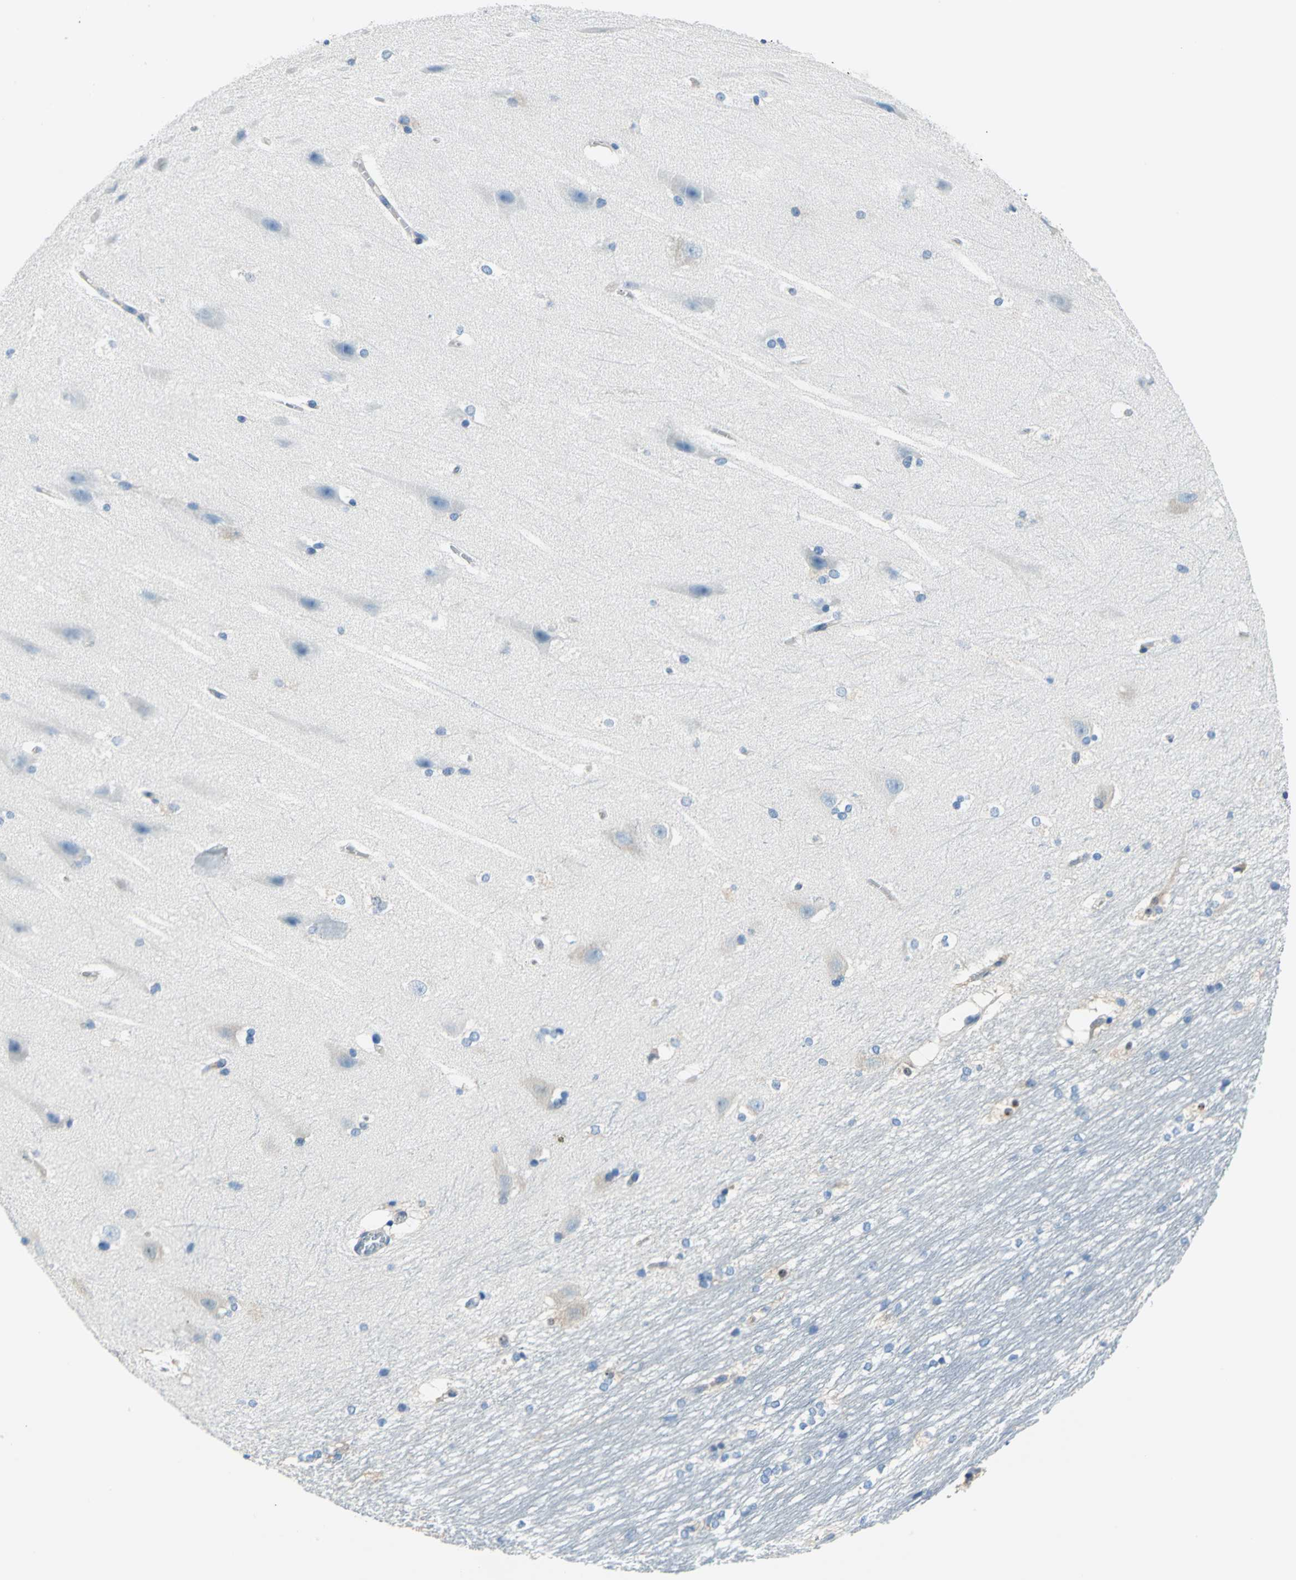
{"staining": {"intensity": "negative", "quantity": "none", "location": "none"}, "tissue": "hippocampus", "cell_type": "Glial cells", "image_type": "normal", "snomed": [{"axis": "morphology", "description": "Normal tissue, NOS"}, {"axis": "topography", "description": "Hippocampus"}], "caption": "Glial cells show no significant protein expression in normal hippocampus. (DAB (3,3'-diaminobenzidine) IHC with hematoxylin counter stain).", "gene": "TRIM25", "patient": {"sex": "female", "age": 19}}